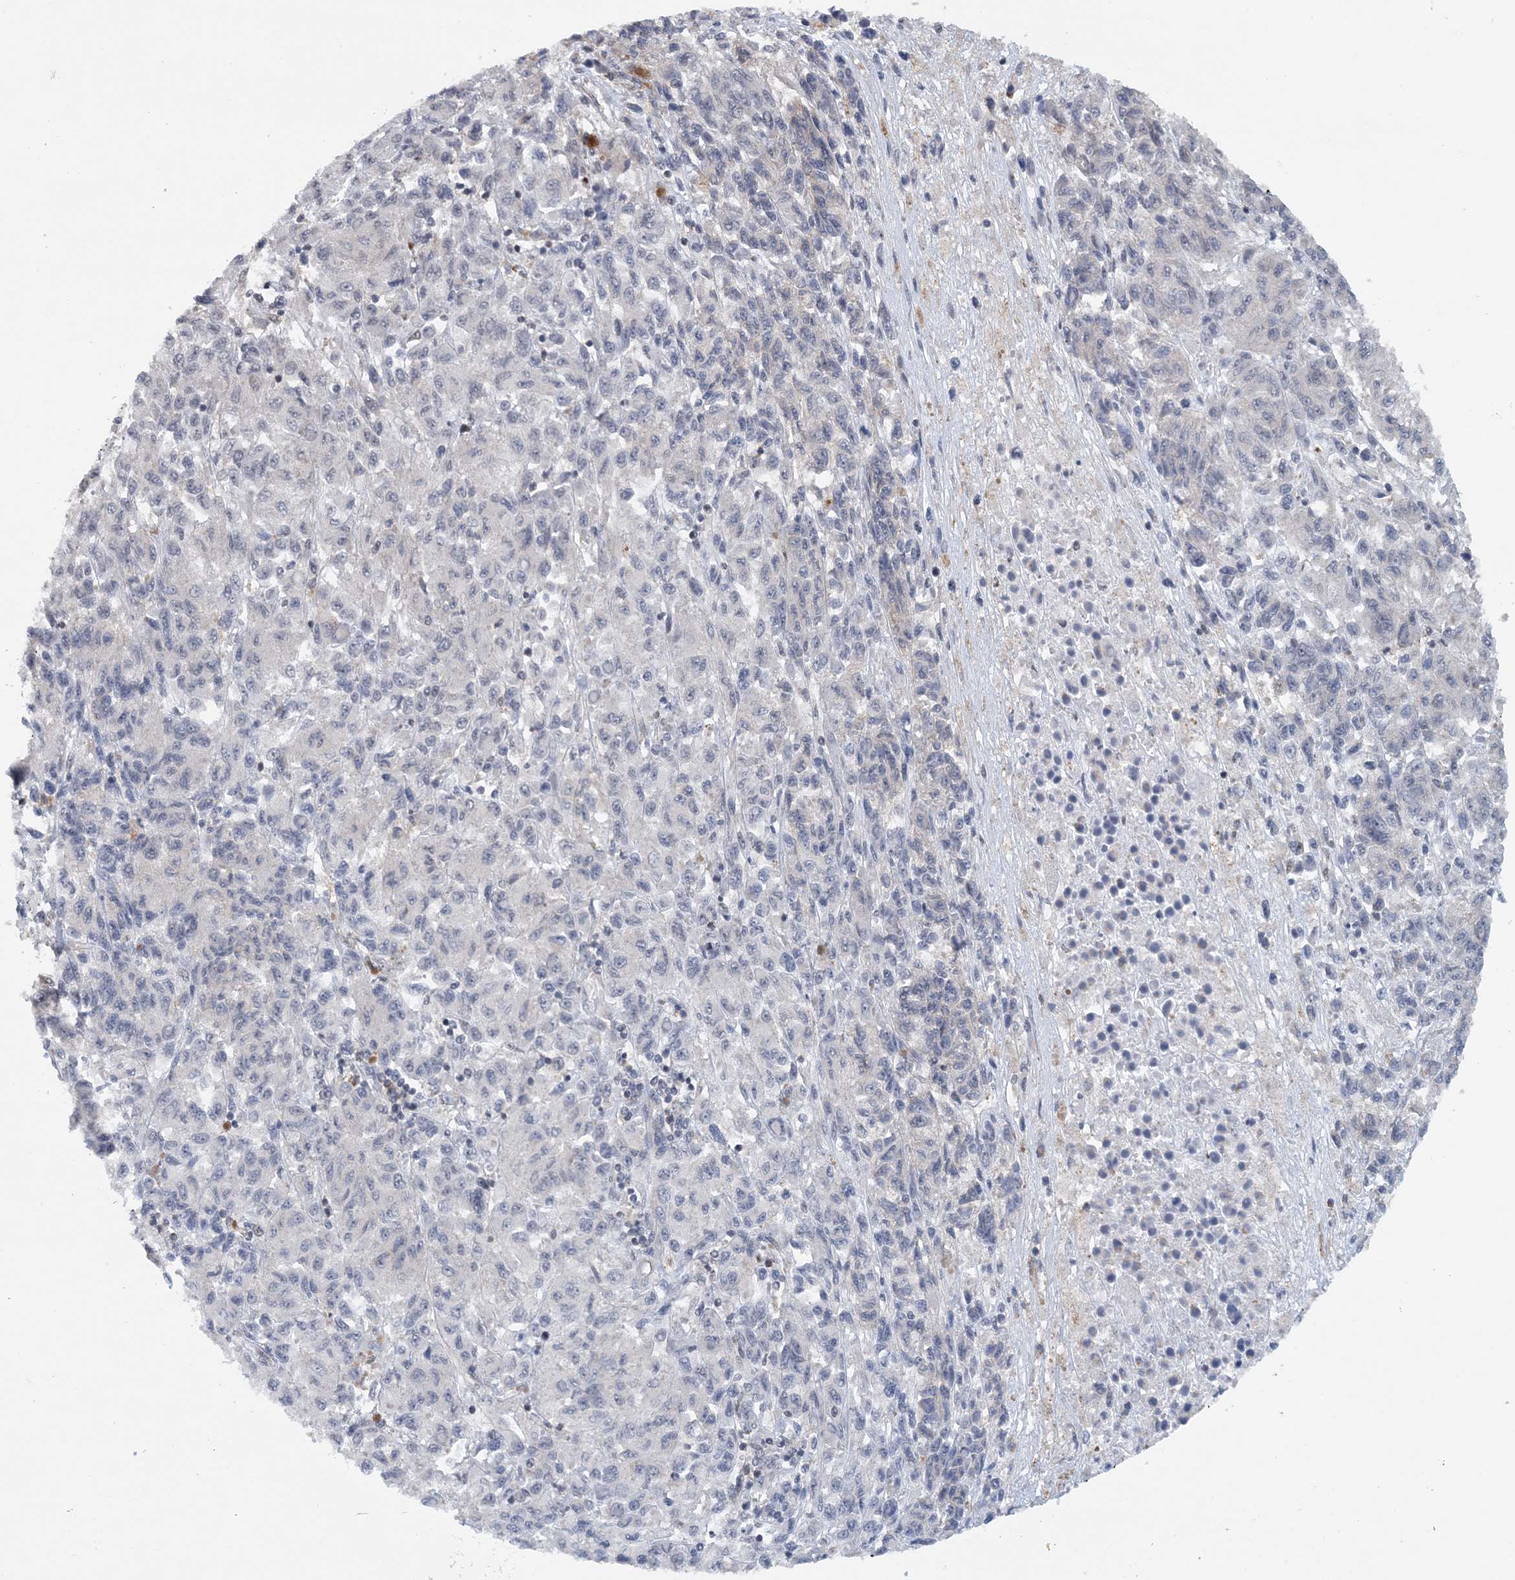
{"staining": {"intensity": "negative", "quantity": "none", "location": "none"}, "tissue": "melanoma", "cell_type": "Tumor cells", "image_type": "cancer", "snomed": [{"axis": "morphology", "description": "Malignant melanoma, Metastatic site"}, {"axis": "topography", "description": "Lung"}], "caption": "There is no significant expression in tumor cells of malignant melanoma (metastatic site).", "gene": "CCDC152", "patient": {"sex": "male", "age": 64}}